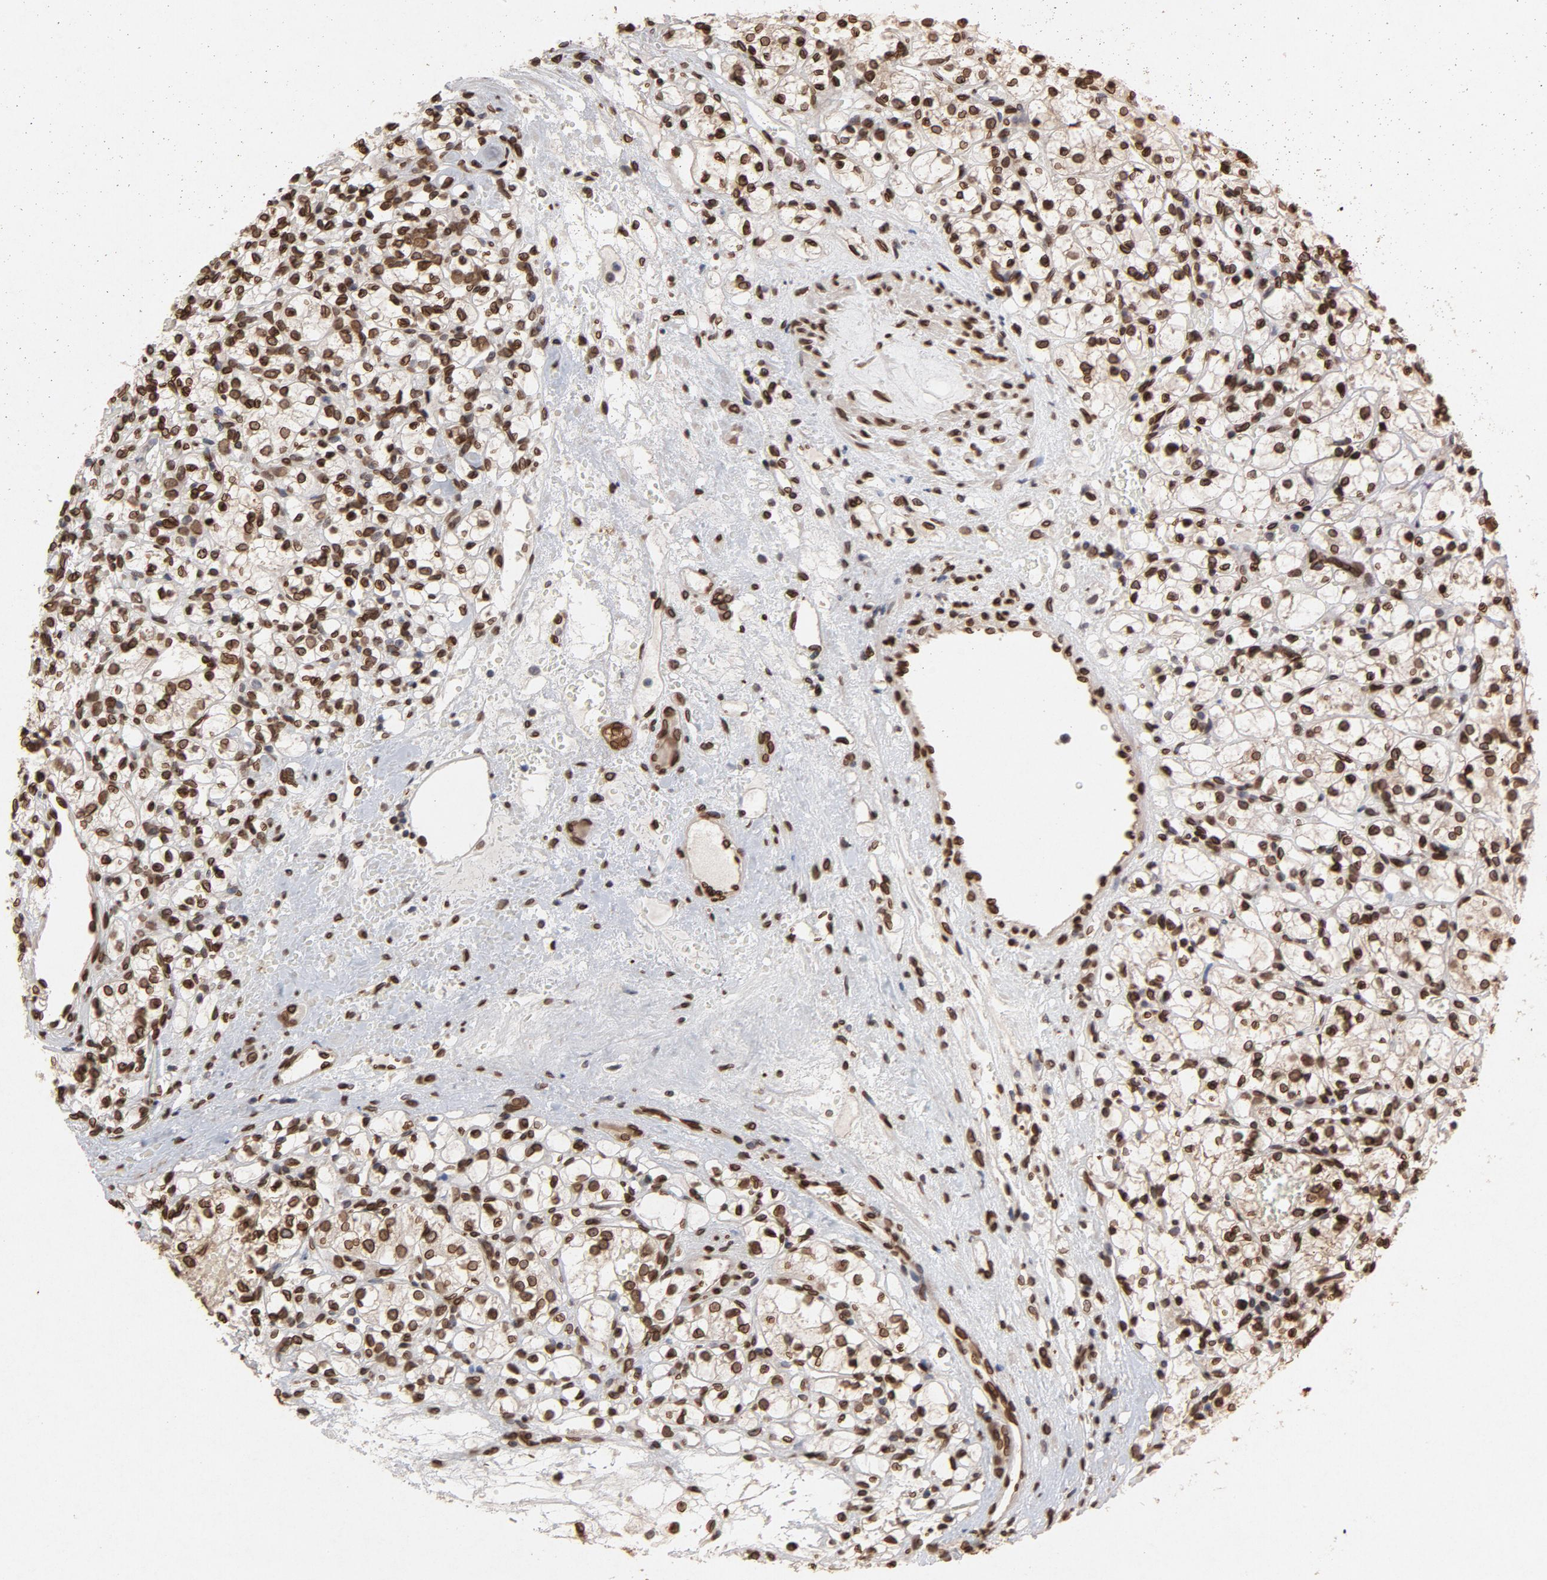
{"staining": {"intensity": "strong", "quantity": ">75%", "location": "cytoplasmic/membranous,nuclear"}, "tissue": "renal cancer", "cell_type": "Tumor cells", "image_type": "cancer", "snomed": [{"axis": "morphology", "description": "Adenocarcinoma, NOS"}, {"axis": "topography", "description": "Kidney"}], "caption": "Renal adenocarcinoma stained with a brown dye reveals strong cytoplasmic/membranous and nuclear positive expression in about >75% of tumor cells.", "gene": "LMNA", "patient": {"sex": "female", "age": 60}}